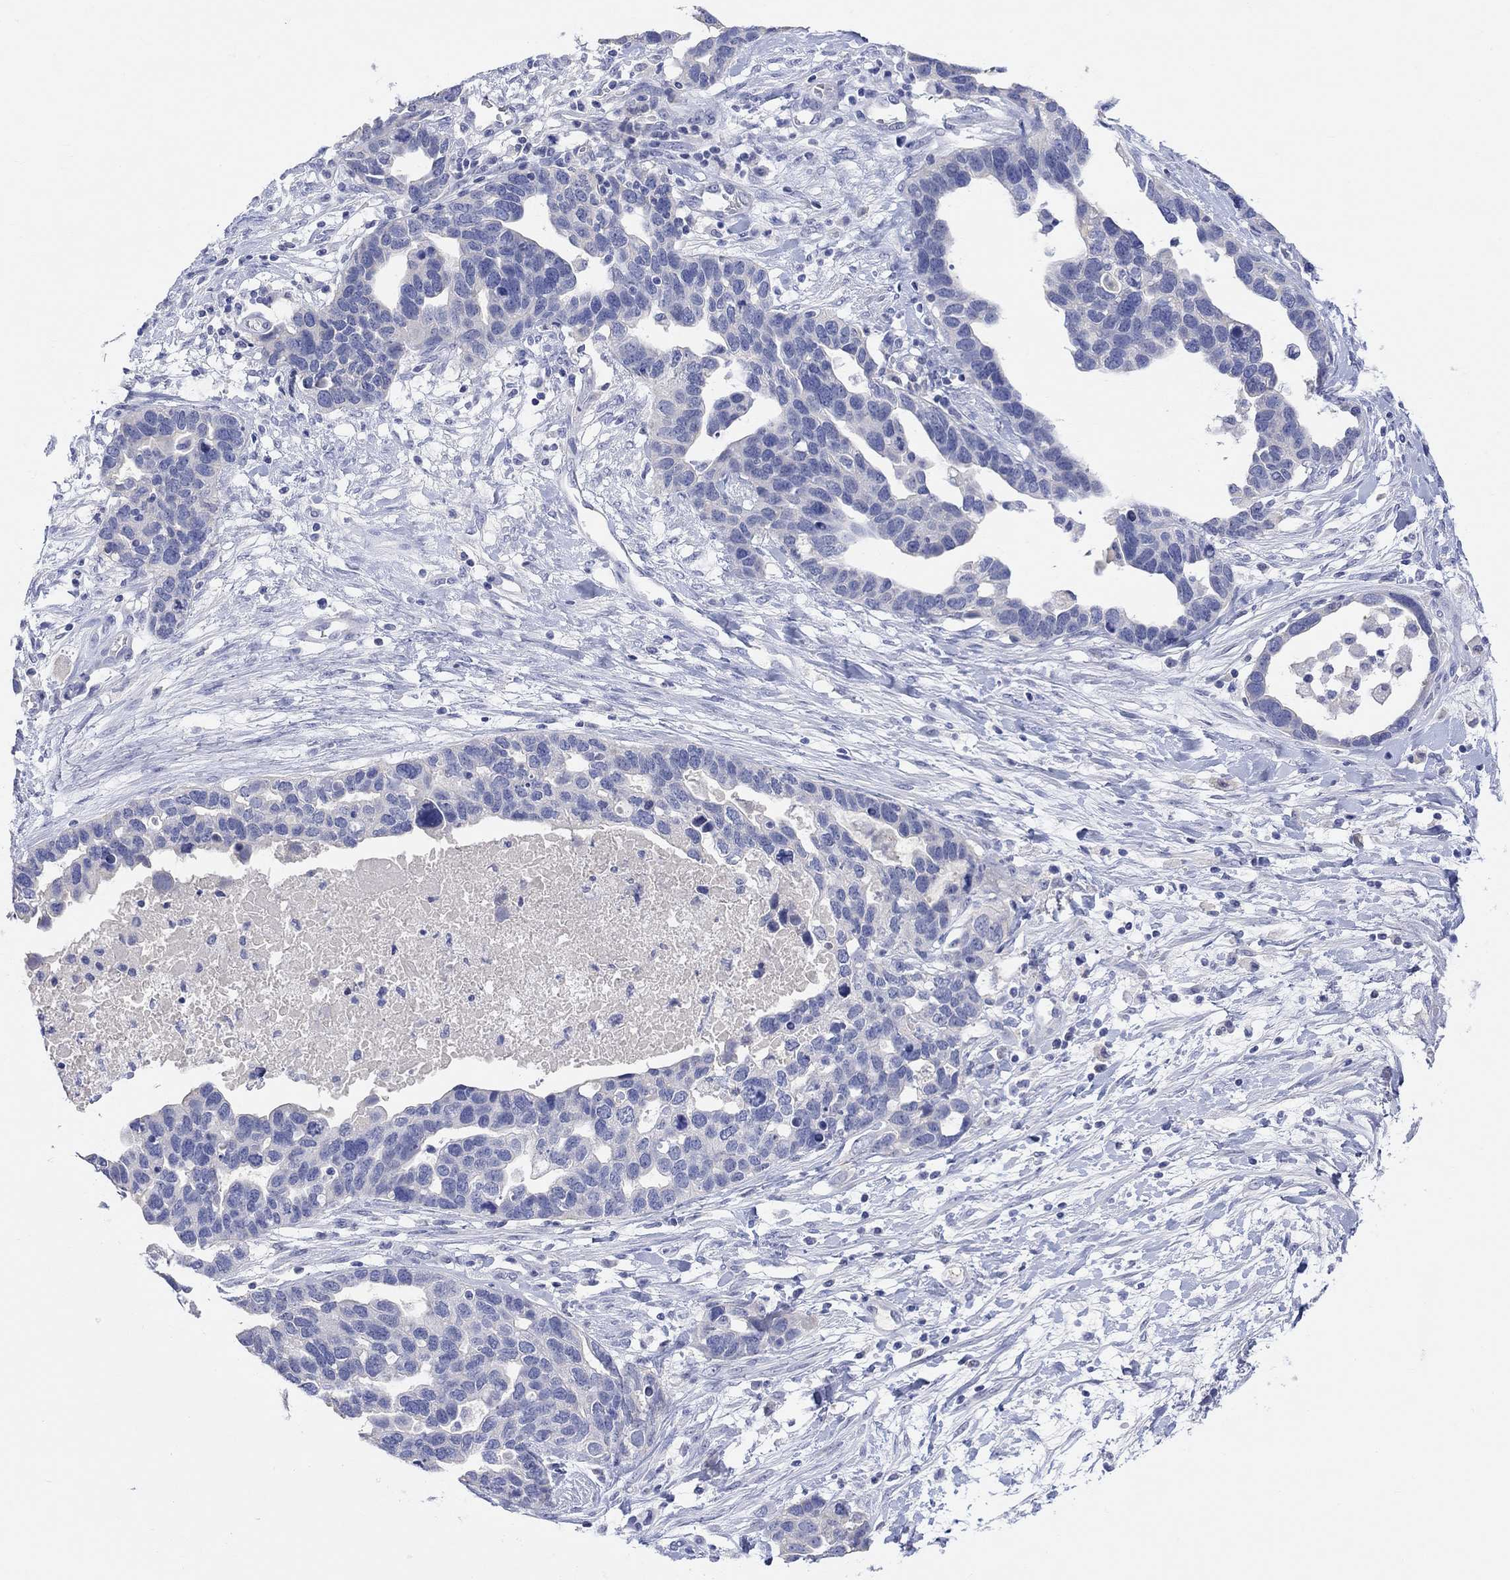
{"staining": {"intensity": "negative", "quantity": "none", "location": "none"}, "tissue": "ovarian cancer", "cell_type": "Tumor cells", "image_type": "cancer", "snomed": [{"axis": "morphology", "description": "Cystadenocarcinoma, serous, NOS"}, {"axis": "topography", "description": "Ovary"}], "caption": "This is a histopathology image of immunohistochemistry (IHC) staining of serous cystadenocarcinoma (ovarian), which shows no expression in tumor cells.", "gene": "TYR", "patient": {"sex": "female", "age": 54}}